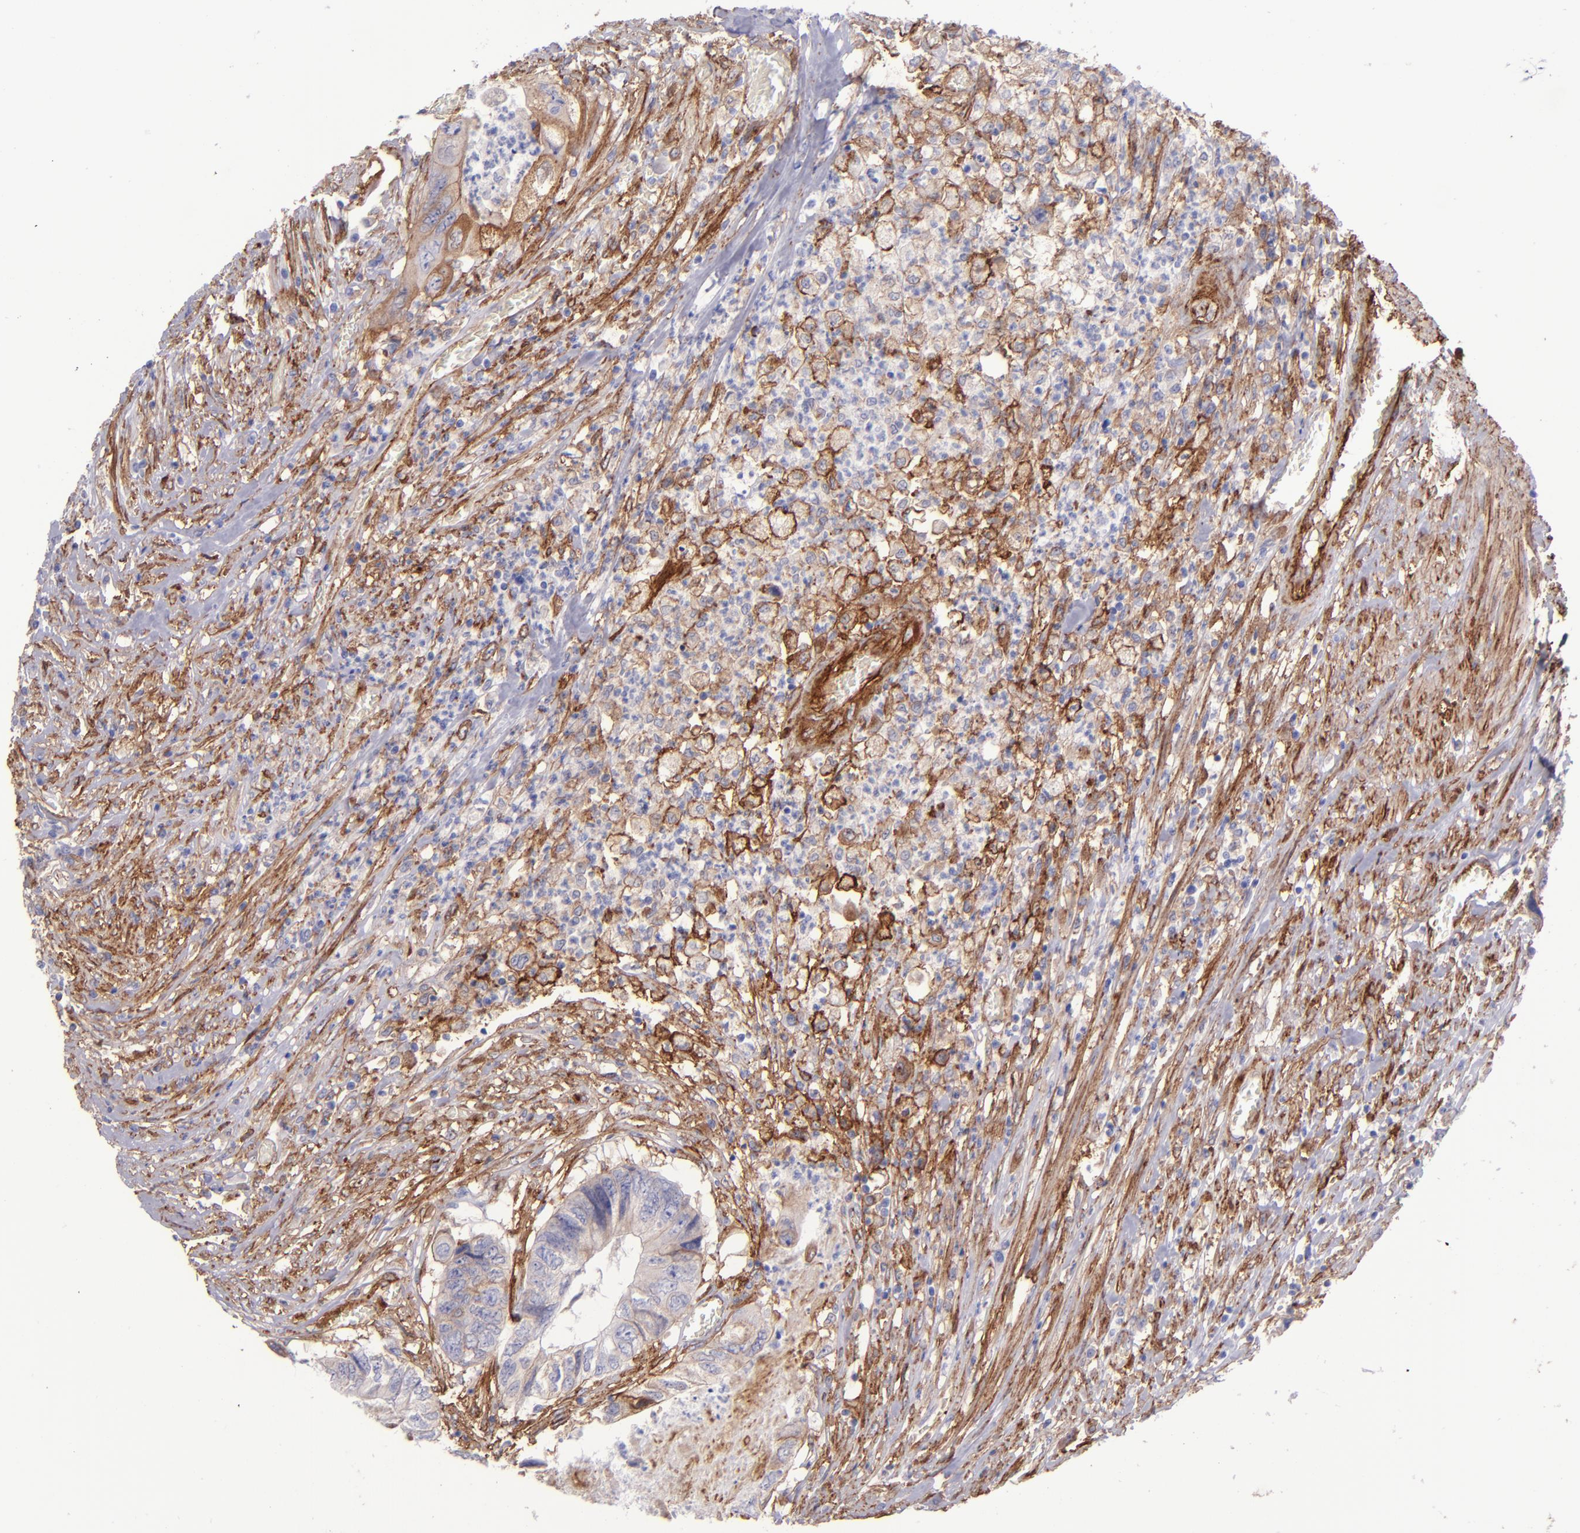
{"staining": {"intensity": "moderate", "quantity": "<25%", "location": "cytoplasmic/membranous"}, "tissue": "colorectal cancer", "cell_type": "Tumor cells", "image_type": "cancer", "snomed": [{"axis": "morphology", "description": "Adenocarcinoma, NOS"}, {"axis": "topography", "description": "Rectum"}], "caption": "Tumor cells demonstrate low levels of moderate cytoplasmic/membranous expression in about <25% of cells in colorectal adenocarcinoma.", "gene": "ITGAV", "patient": {"sex": "female", "age": 82}}